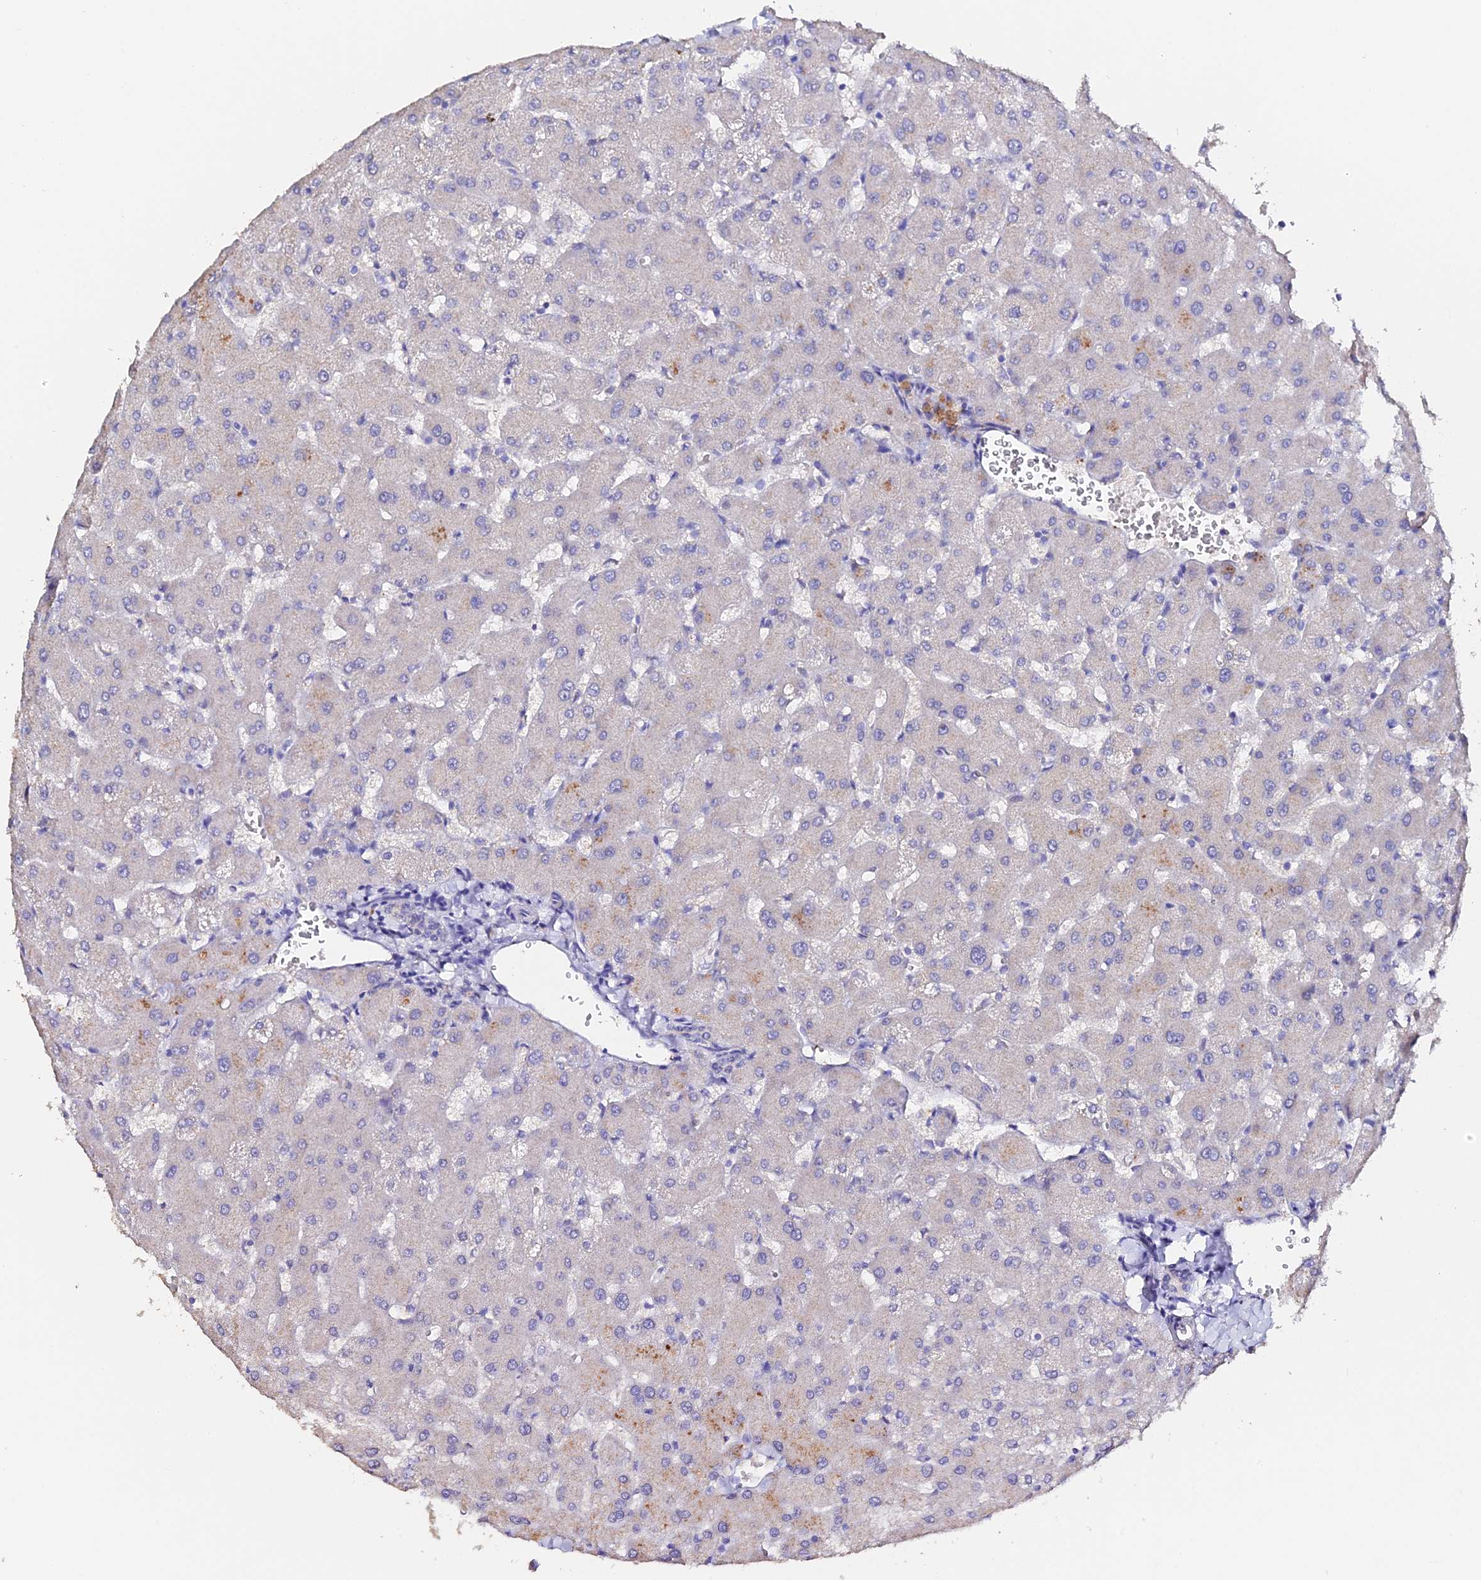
{"staining": {"intensity": "negative", "quantity": "none", "location": "none"}, "tissue": "liver", "cell_type": "Cholangiocytes", "image_type": "normal", "snomed": [{"axis": "morphology", "description": "Normal tissue, NOS"}, {"axis": "topography", "description": "Liver"}], "caption": "High power microscopy histopathology image of an IHC photomicrograph of unremarkable liver, revealing no significant staining in cholangiocytes.", "gene": "ESM1", "patient": {"sex": "female", "age": 63}}